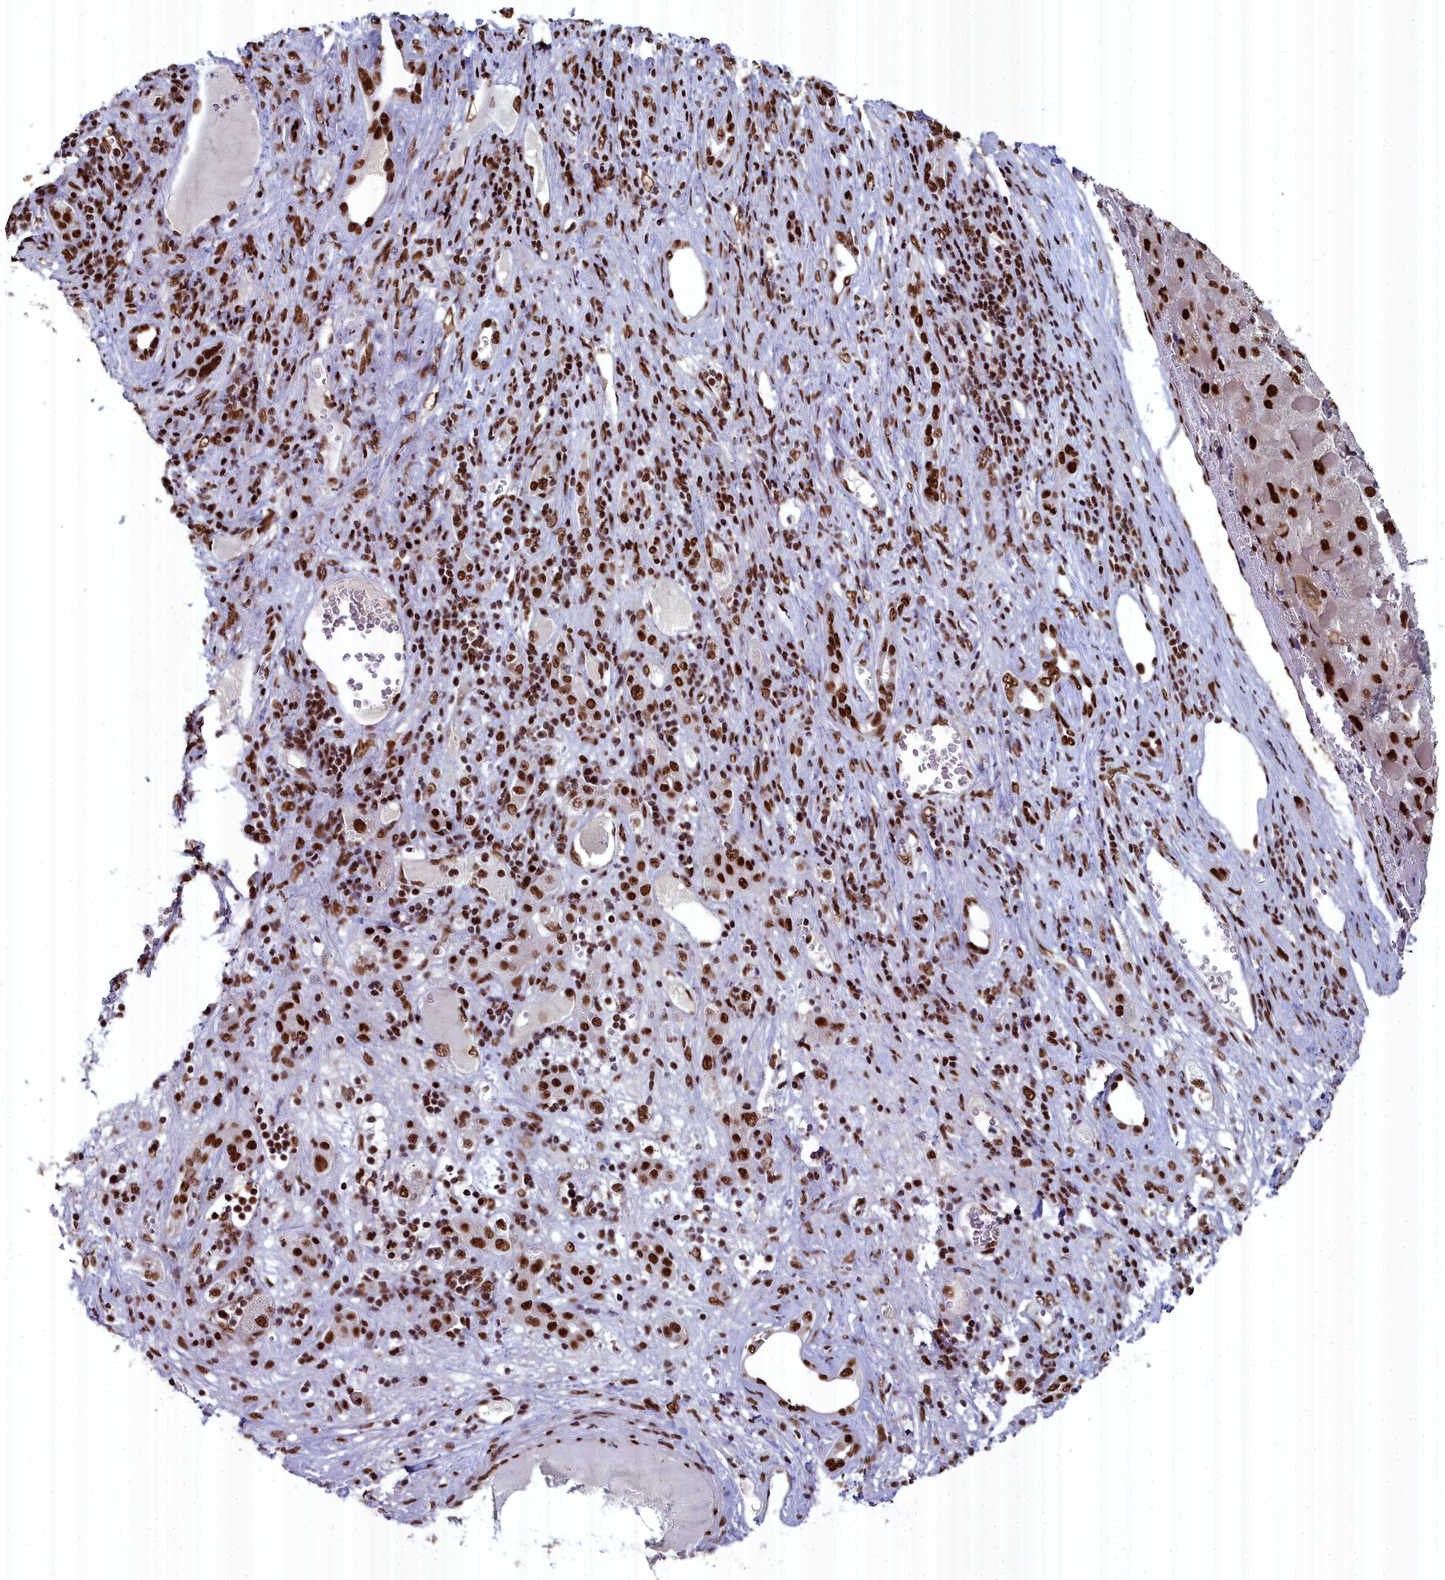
{"staining": {"intensity": "strong", "quantity": ">75%", "location": "nuclear"}, "tissue": "liver cancer", "cell_type": "Tumor cells", "image_type": "cancer", "snomed": [{"axis": "morphology", "description": "Carcinoma, Hepatocellular, NOS"}, {"axis": "topography", "description": "Liver"}], "caption": "Liver cancer (hepatocellular carcinoma) was stained to show a protein in brown. There is high levels of strong nuclear staining in about >75% of tumor cells. The staining was performed using DAB (3,3'-diaminobenzidine) to visualize the protein expression in brown, while the nuclei were stained in blue with hematoxylin (Magnification: 20x).", "gene": "SF3B3", "patient": {"sex": "female", "age": 73}}